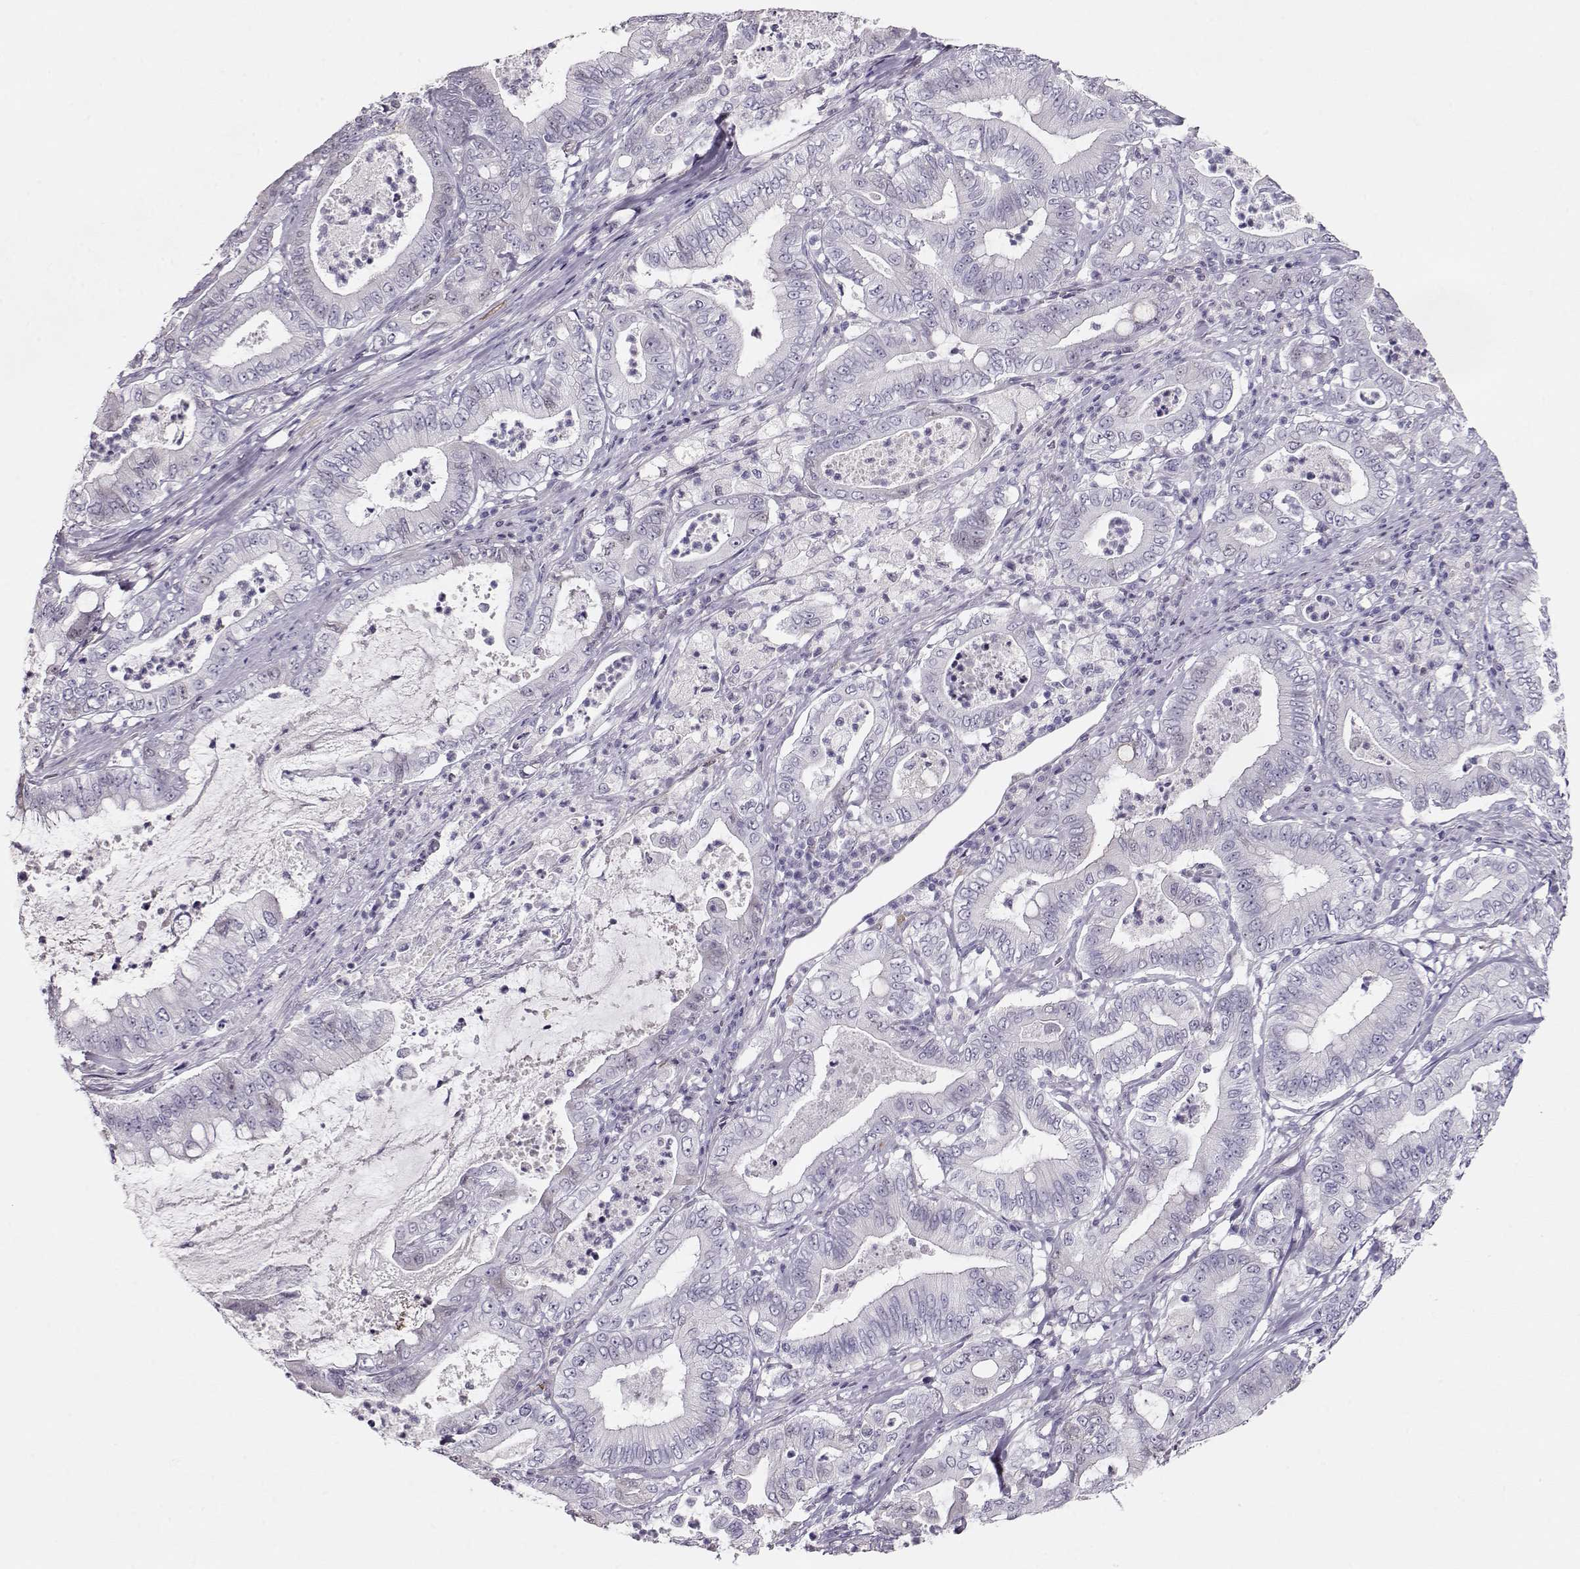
{"staining": {"intensity": "negative", "quantity": "none", "location": "none"}, "tissue": "pancreatic cancer", "cell_type": "Tumor cells", "image_type": "cancer", "snomed": [{"axis": "morphology", "description": "Adenocarcinoma, NOS"}, {"axis": "topography", "description": "Pancreas"}], "caption": "High power microscopy photomicrograph of an immunohistochemistry (IHC) micrograph of pancreatic cancer, revealing no significant expression in tumor cells.", "gene": "RBM44", "patient": {"sex": "male", "age": 71}}